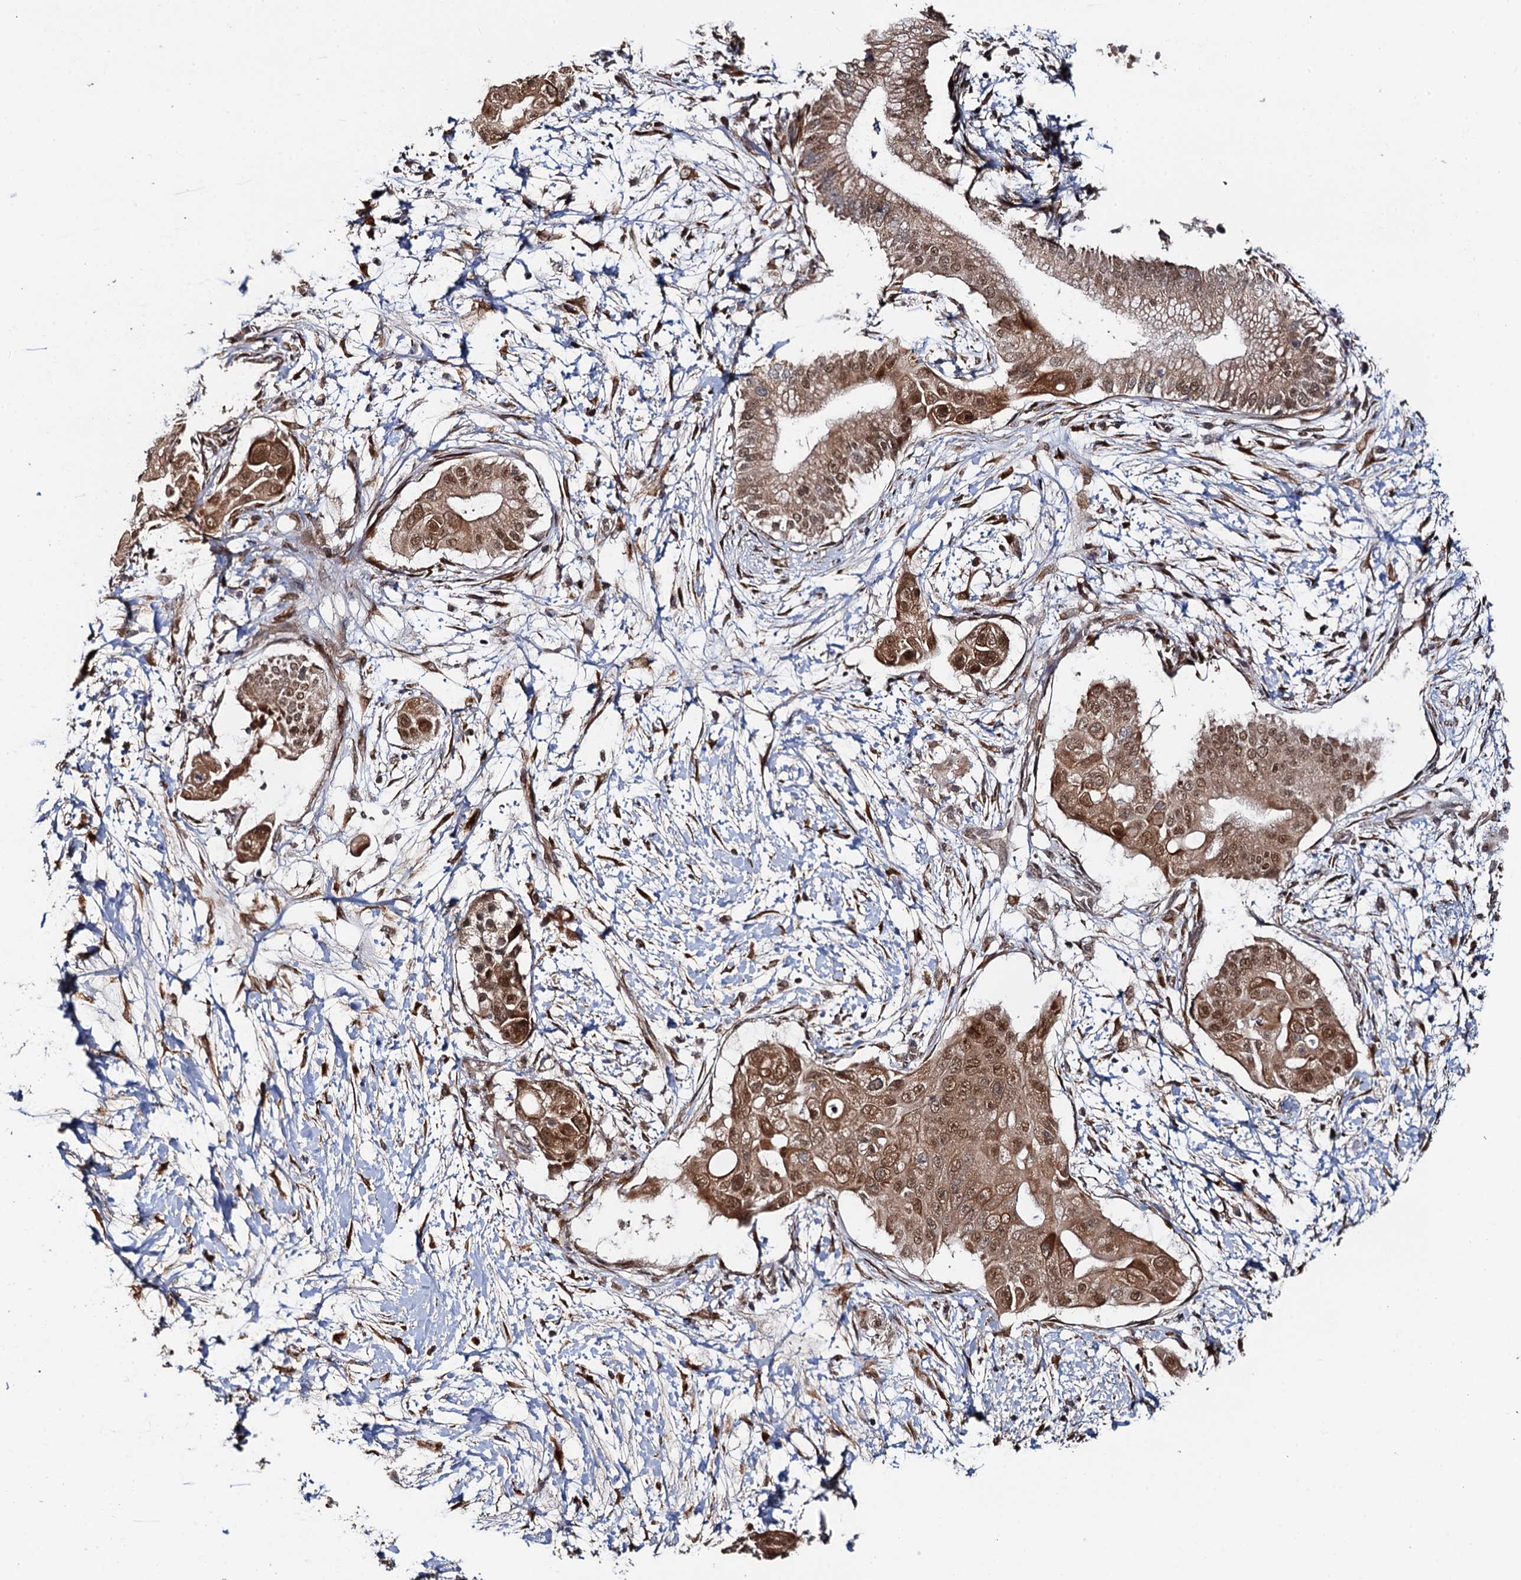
{"staining": {"intensity": "moderate", "quantity": ">75%", "location": "cytoplasmic/membranous,nuclear"}, "tissue": "pancreatic cancer", "cell_type": "Tumor cells", "image_type": "cancer", "snomed": [{"axis": "morphology", "description": "Adenocarcinoma, NOS"}, {"axis": "topography", "description": "Pancreas"}], "caption": "A high-resolution histopathology image shows immunohistochemistry (IHC) staining of pancreatic cancer (adenocarcinoma), which demonstrates moderate cytoplasmic/membranous and nuclear staining in approximately >75% of tumor cells. (DAB IHC with brightfield microscopy, high magnification).", "gene": "LRRC63", "patient": {"sex": "male", "age": 68}}